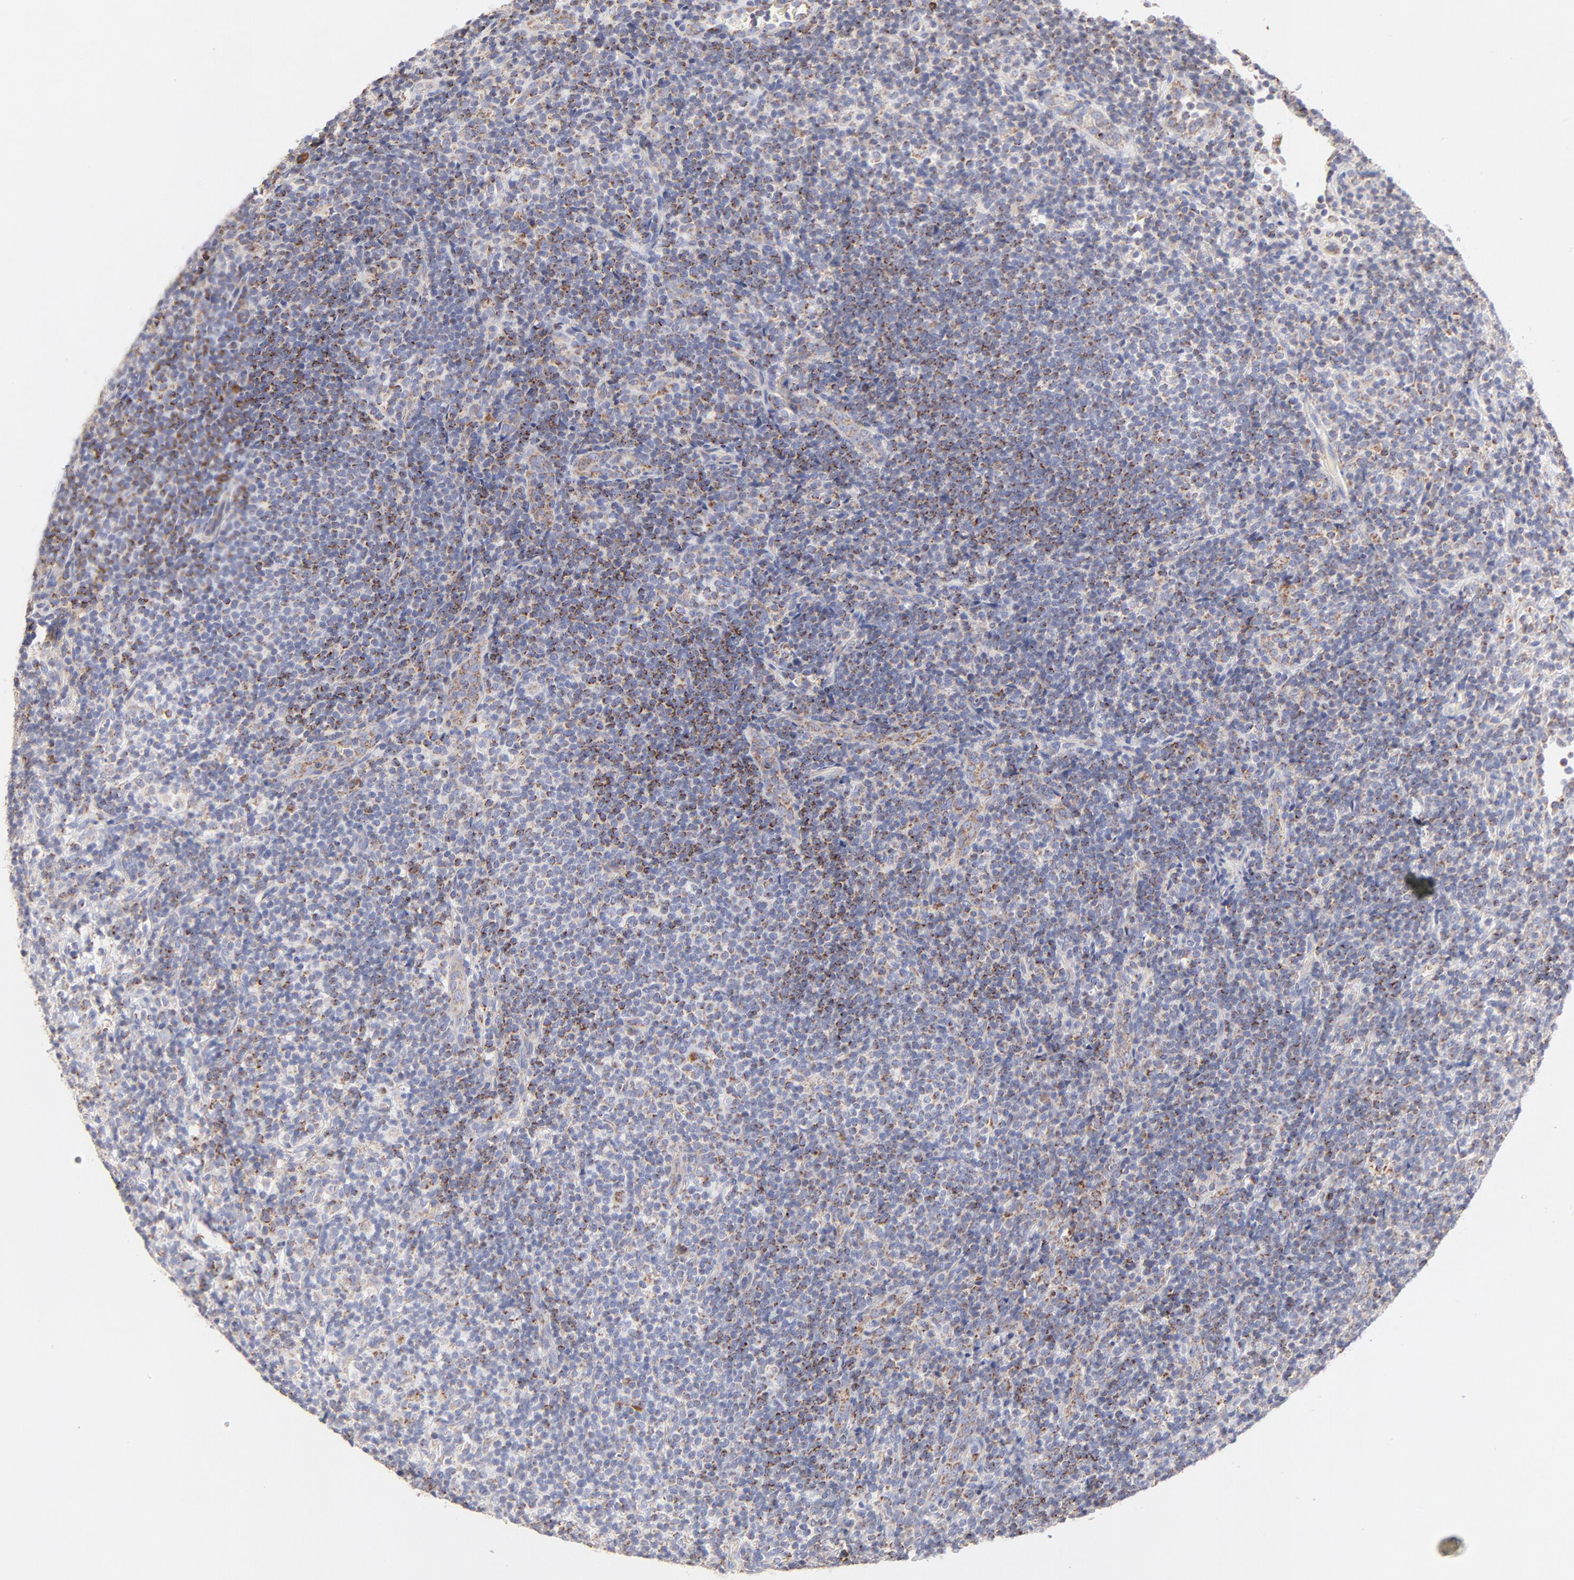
{"staining": {"intensity": "moderate", "quantity": "25%-75%", "location": "cytoplasmic/membranous"}, "tissue": "lymphoma", "cell_type": "Tumor cells", "image_type": "cancer", "snomed": [{"axis": "morphology", "description": "Malignant lymphoma, non-Hodgkin's type, Low grade"}, {"axis": "topography", "description": "Lymph node"}], "caption": "This micrograph reveals immunohistochemistry staining of human lymphoma, with medium moderate cytoplasmic/membranous staining in about 25%-75% of tumor cells.", "gene": "TIMM8A", "patient": {"sex": "female", "age": 76}}